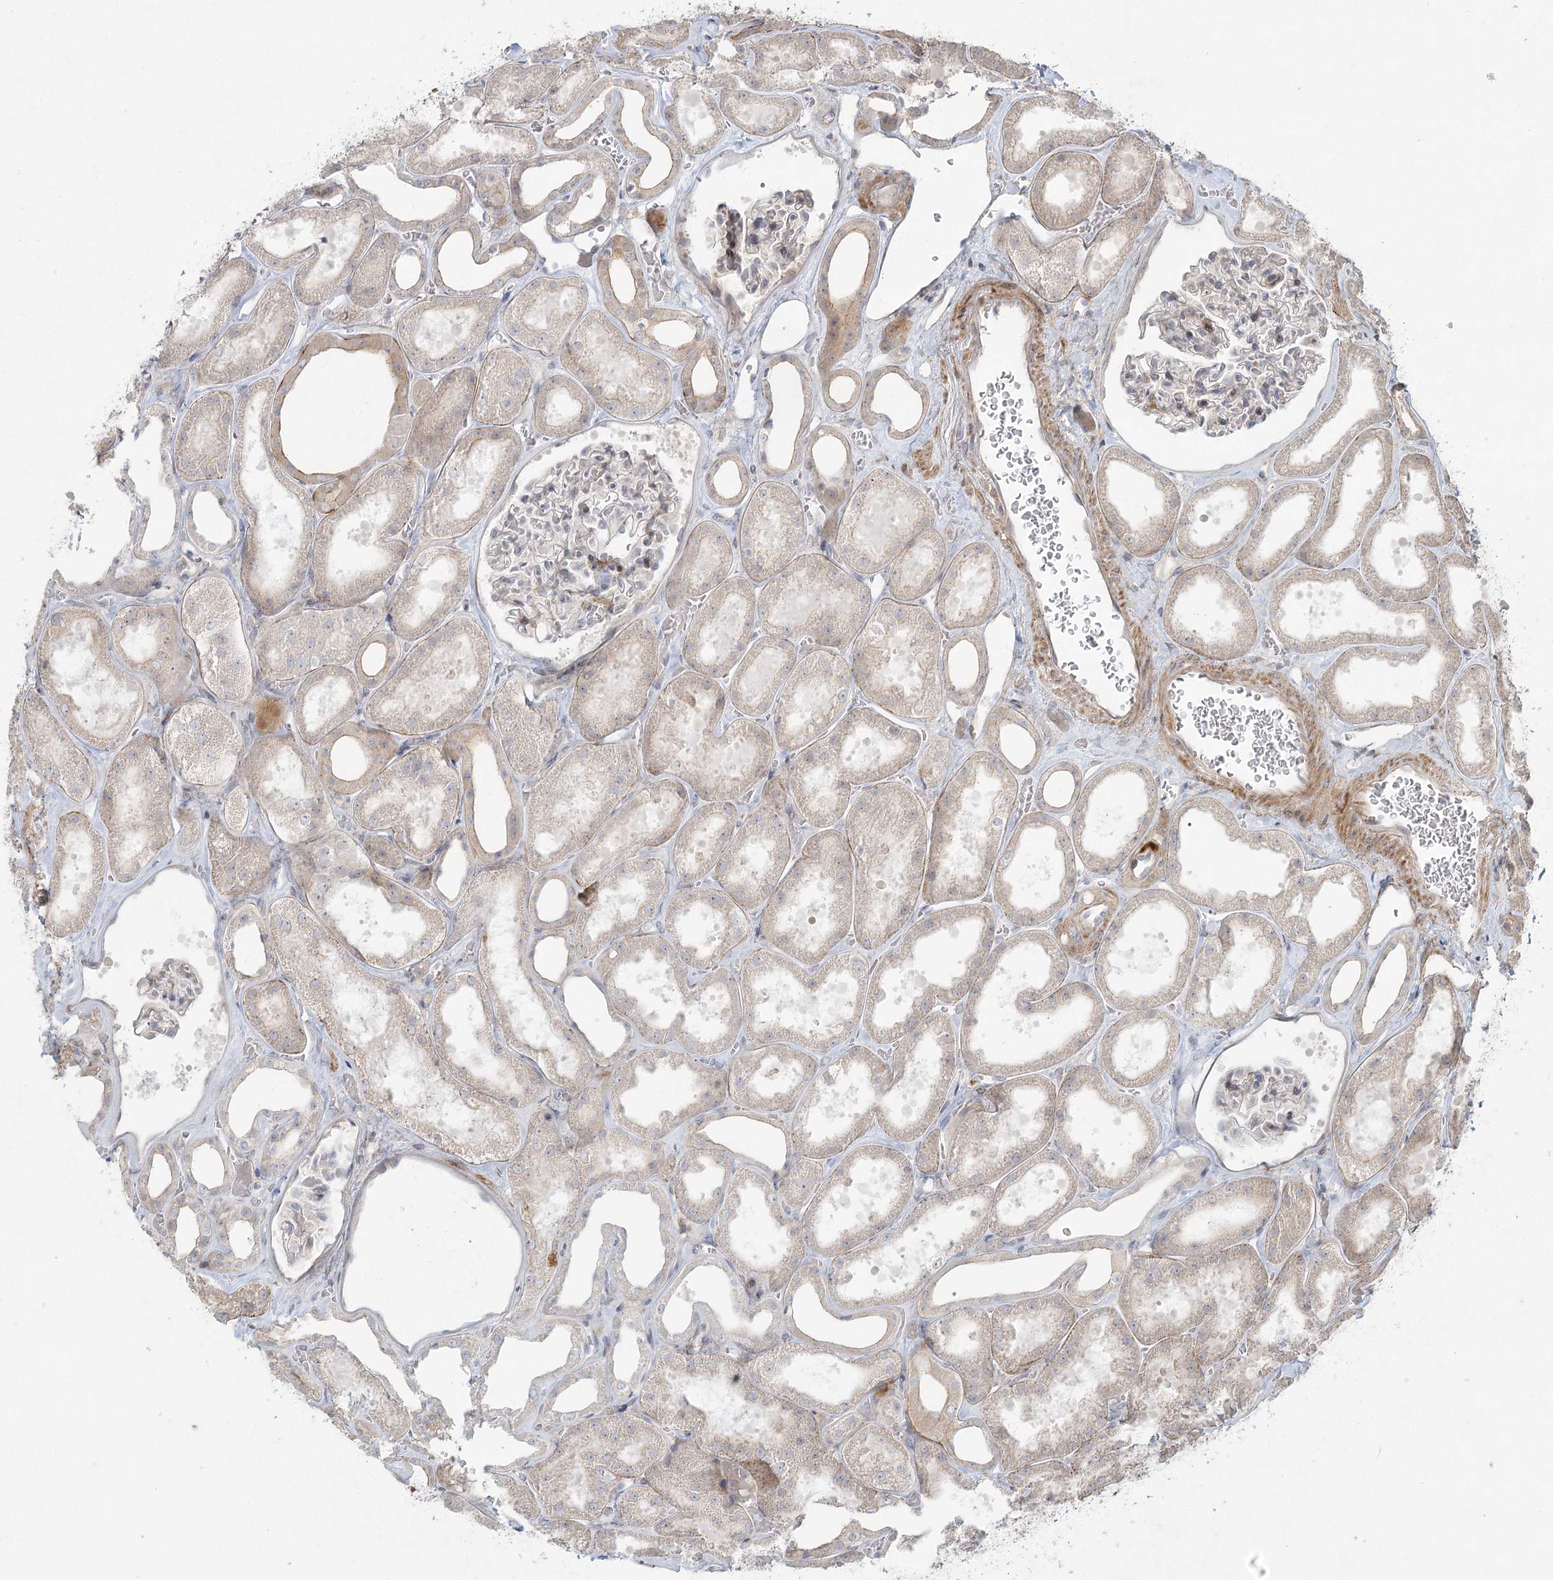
{"staining": {"intensity": "weak", "quantity": "<25%", "location": "cytoplasmic/membranous"}, "tissue": "kidney", "cell_type": "Cells in glomeruli", "image_type": "normal", "snomed": [{"axis": "morphology", "description": "Normal tissue, NOS"}, {"axis": "morphology", "description": "Adenocarcinoma, NOS"}, {"axis": "topography", "description": "Kidney"}], "caption": "This image is of unremarkable kidney stained with IHC to label a protein in brown with the nuclei are counter-stained blue. There is no positivity in cells in glomeruli.", "gene": "LRP2BP", "patient": {"sex": "female", "age": 68}}